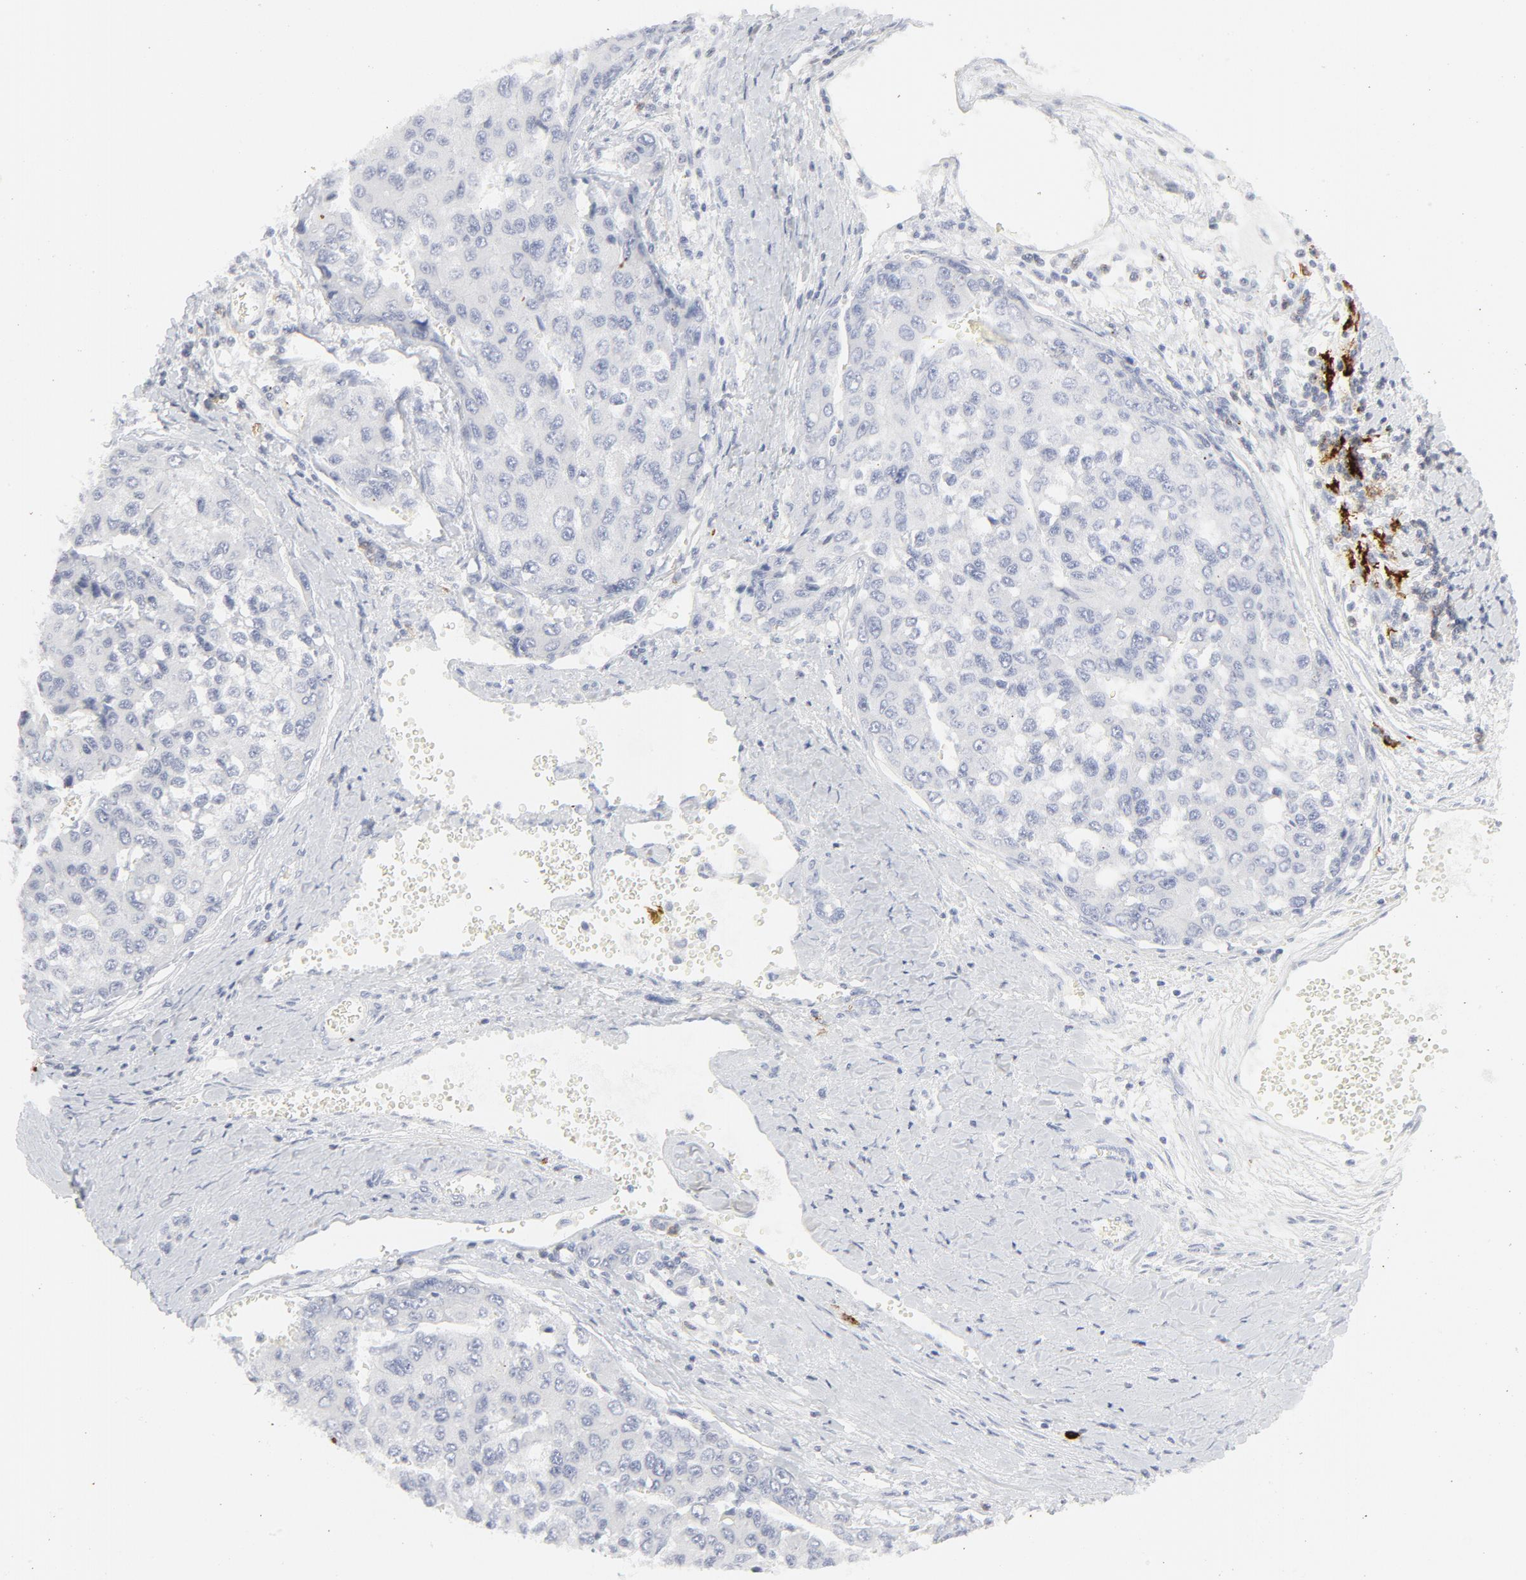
{"staining": {"intensity": "negative", "quantity": "none", "location": "none"}, "tissue": "liver cancer", "cell_type": "Tumor cells", "image_type": "cancer", "snomed": [{"axis": "morphology", "description": "Carcinoma, Hepatocellular, NOS"}, {"axis": "topography", "description": "Liver"}], "caption": "A high-resolution image shows immunohistochemistry staining of hepatocellular carcinoma (liver), which demonstrates no significant staining in tumor cells.", "gene": "CCR7", "patient": {"sex": "female", "age": 66}}